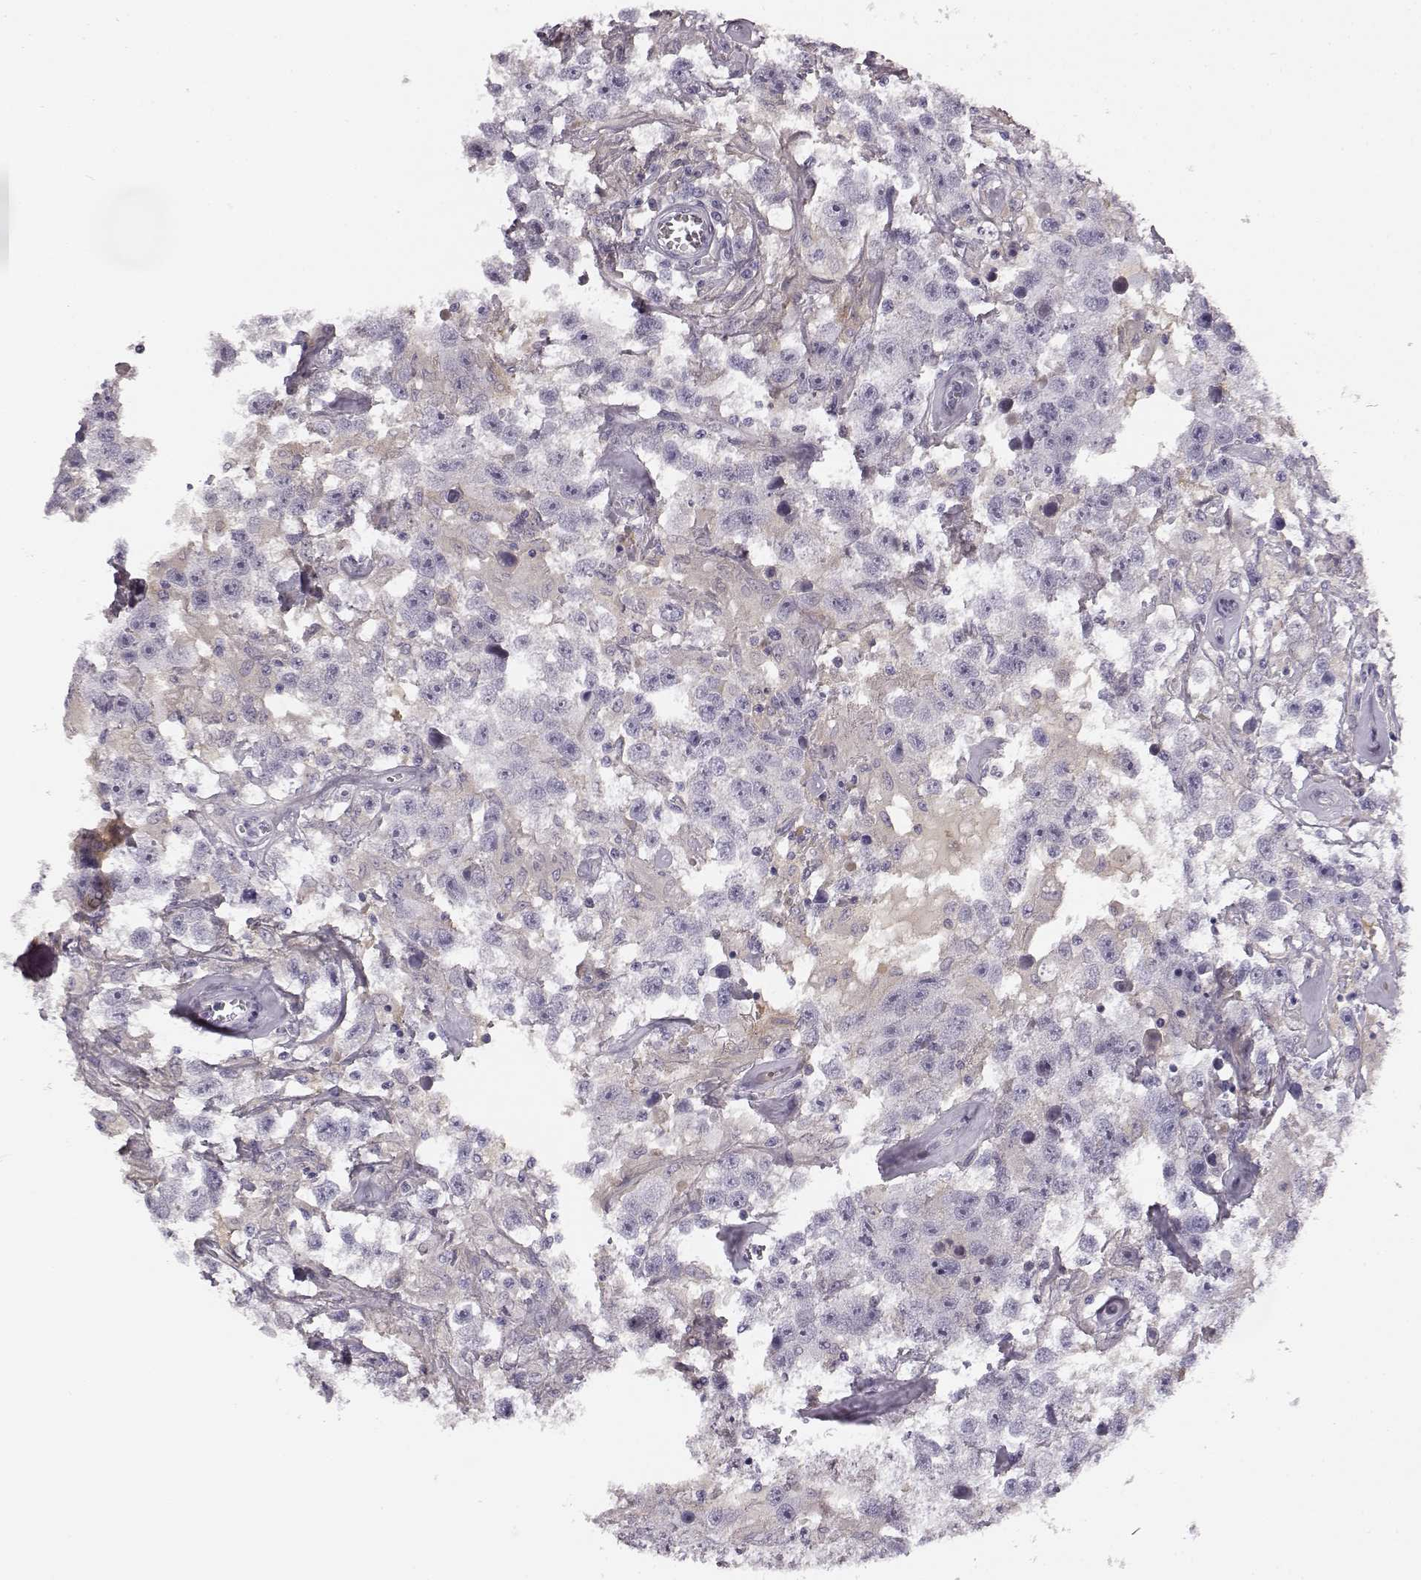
{"staining": {"intensity": "negative", "quantity": "none", "location": "none"}, "tissue": "testis cancer", "cell_type": "Tumor cells", "image_type": "cancer", "snomed": [{"axis": "morphology", "description": "Seminoma, NOS"}, {"axis": "topography", "description": "Testis"}], "caption": "Human testis seminoma stained for a protein using immunohistochemistry shows no positivity in tumor cells.", "gene": "KIAA0319", "patient": {"sex": "male", "age": 43}}